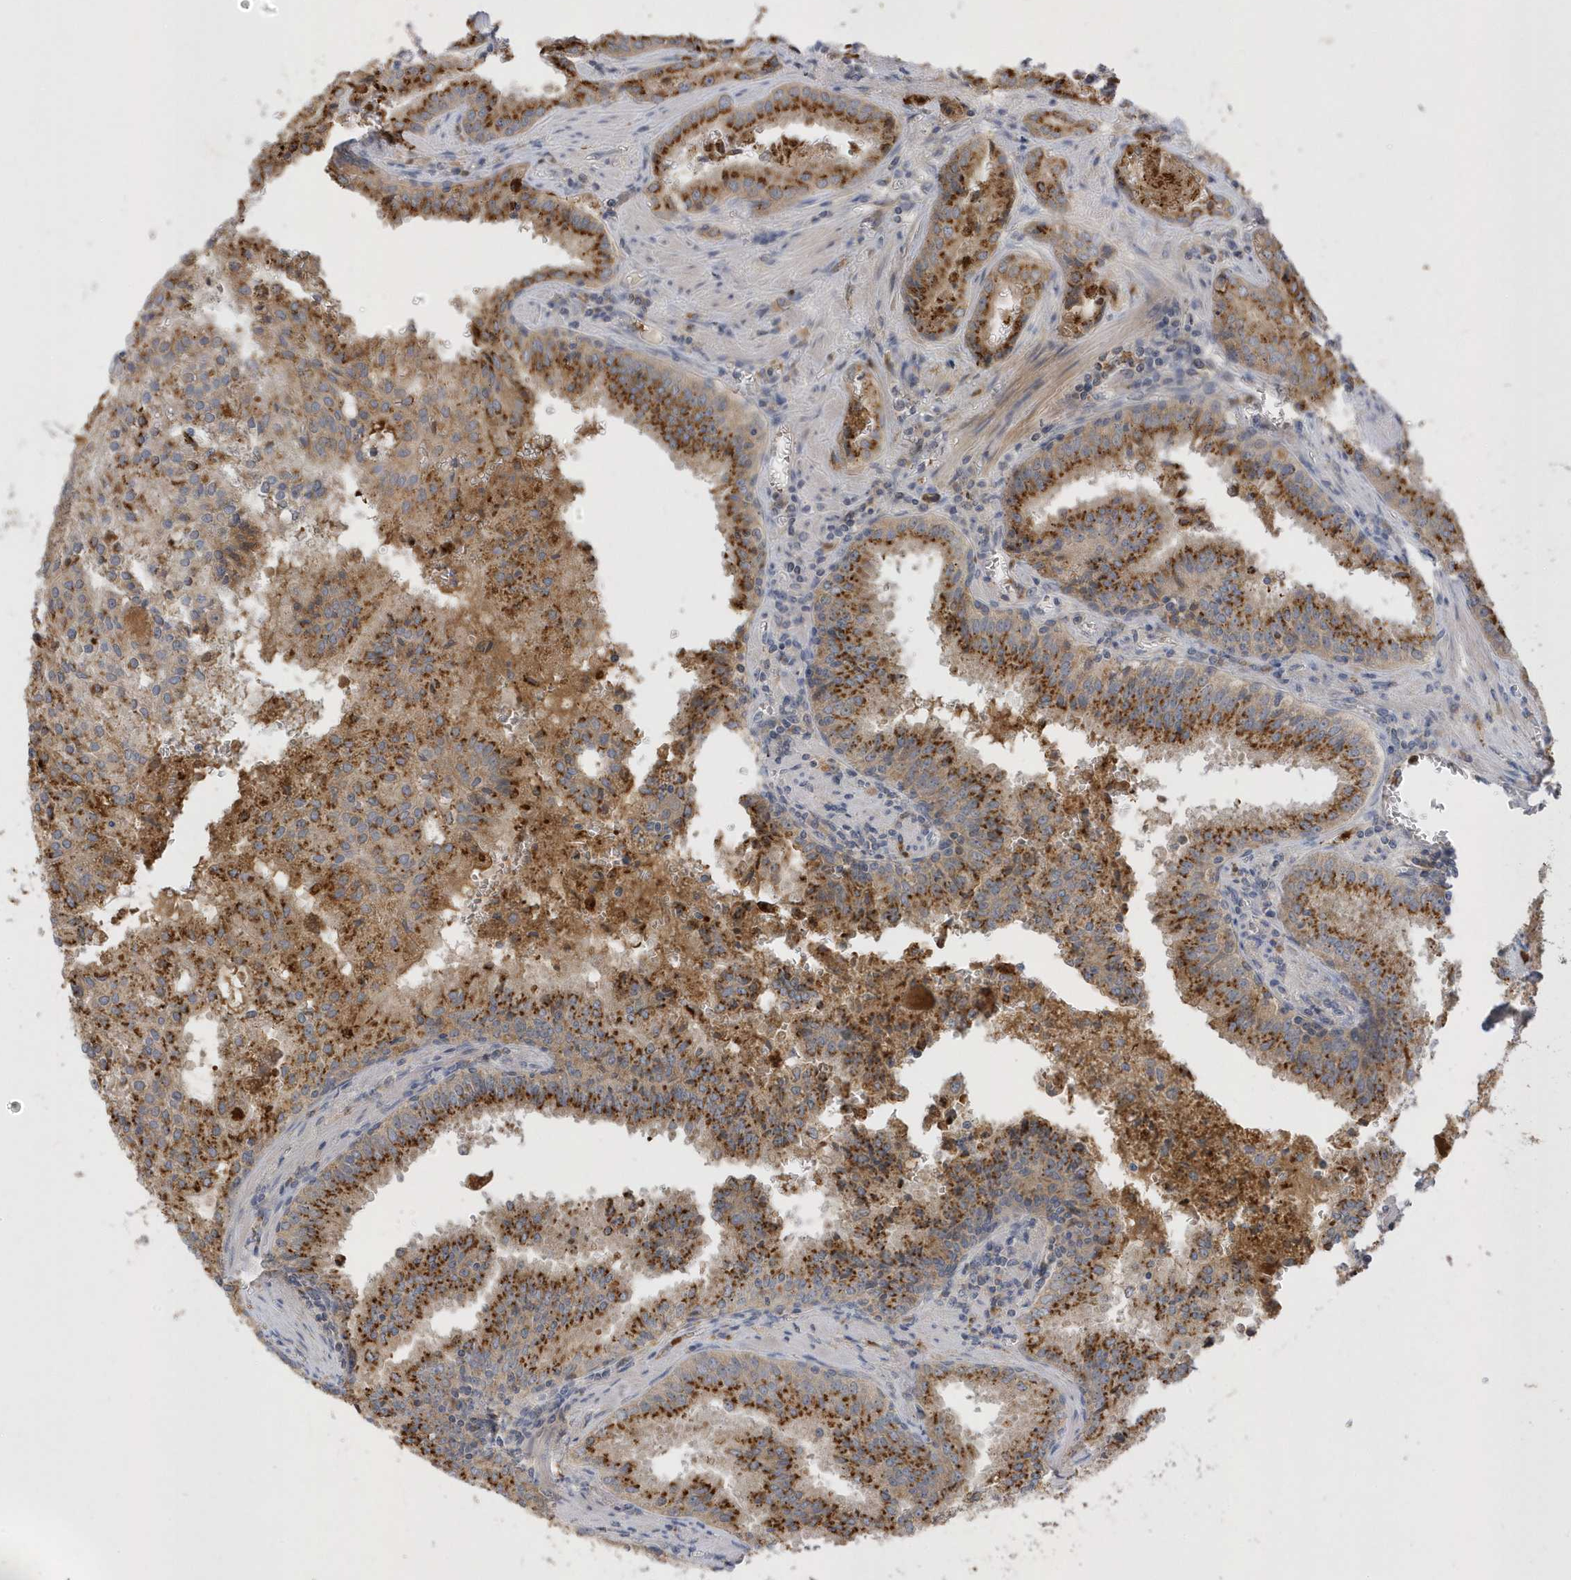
{"staining": {"intensity": "moderate", "quantity": ">75%", "location": "cytoplasmic/membranous"}, "tissue": "prostate cancer", "cell_type": "Tumor cells", "image_type": "cancer", "snomed": [{"axis": "morphology", "description": "Adenocarcinoma, High grade"}, {"axis": "topography", "description": "Prostate"}], "caption": "DAB (3,3'-diaminobenzidine) immunohistochemical staining of human prostate high-grade adenocarcinoma shows moderate cytoplasmic/membranous protein positivity in approximately >75% of tumor cells.", "gene": "DPP9", "patient": {"sex": "male", "age": 68}}